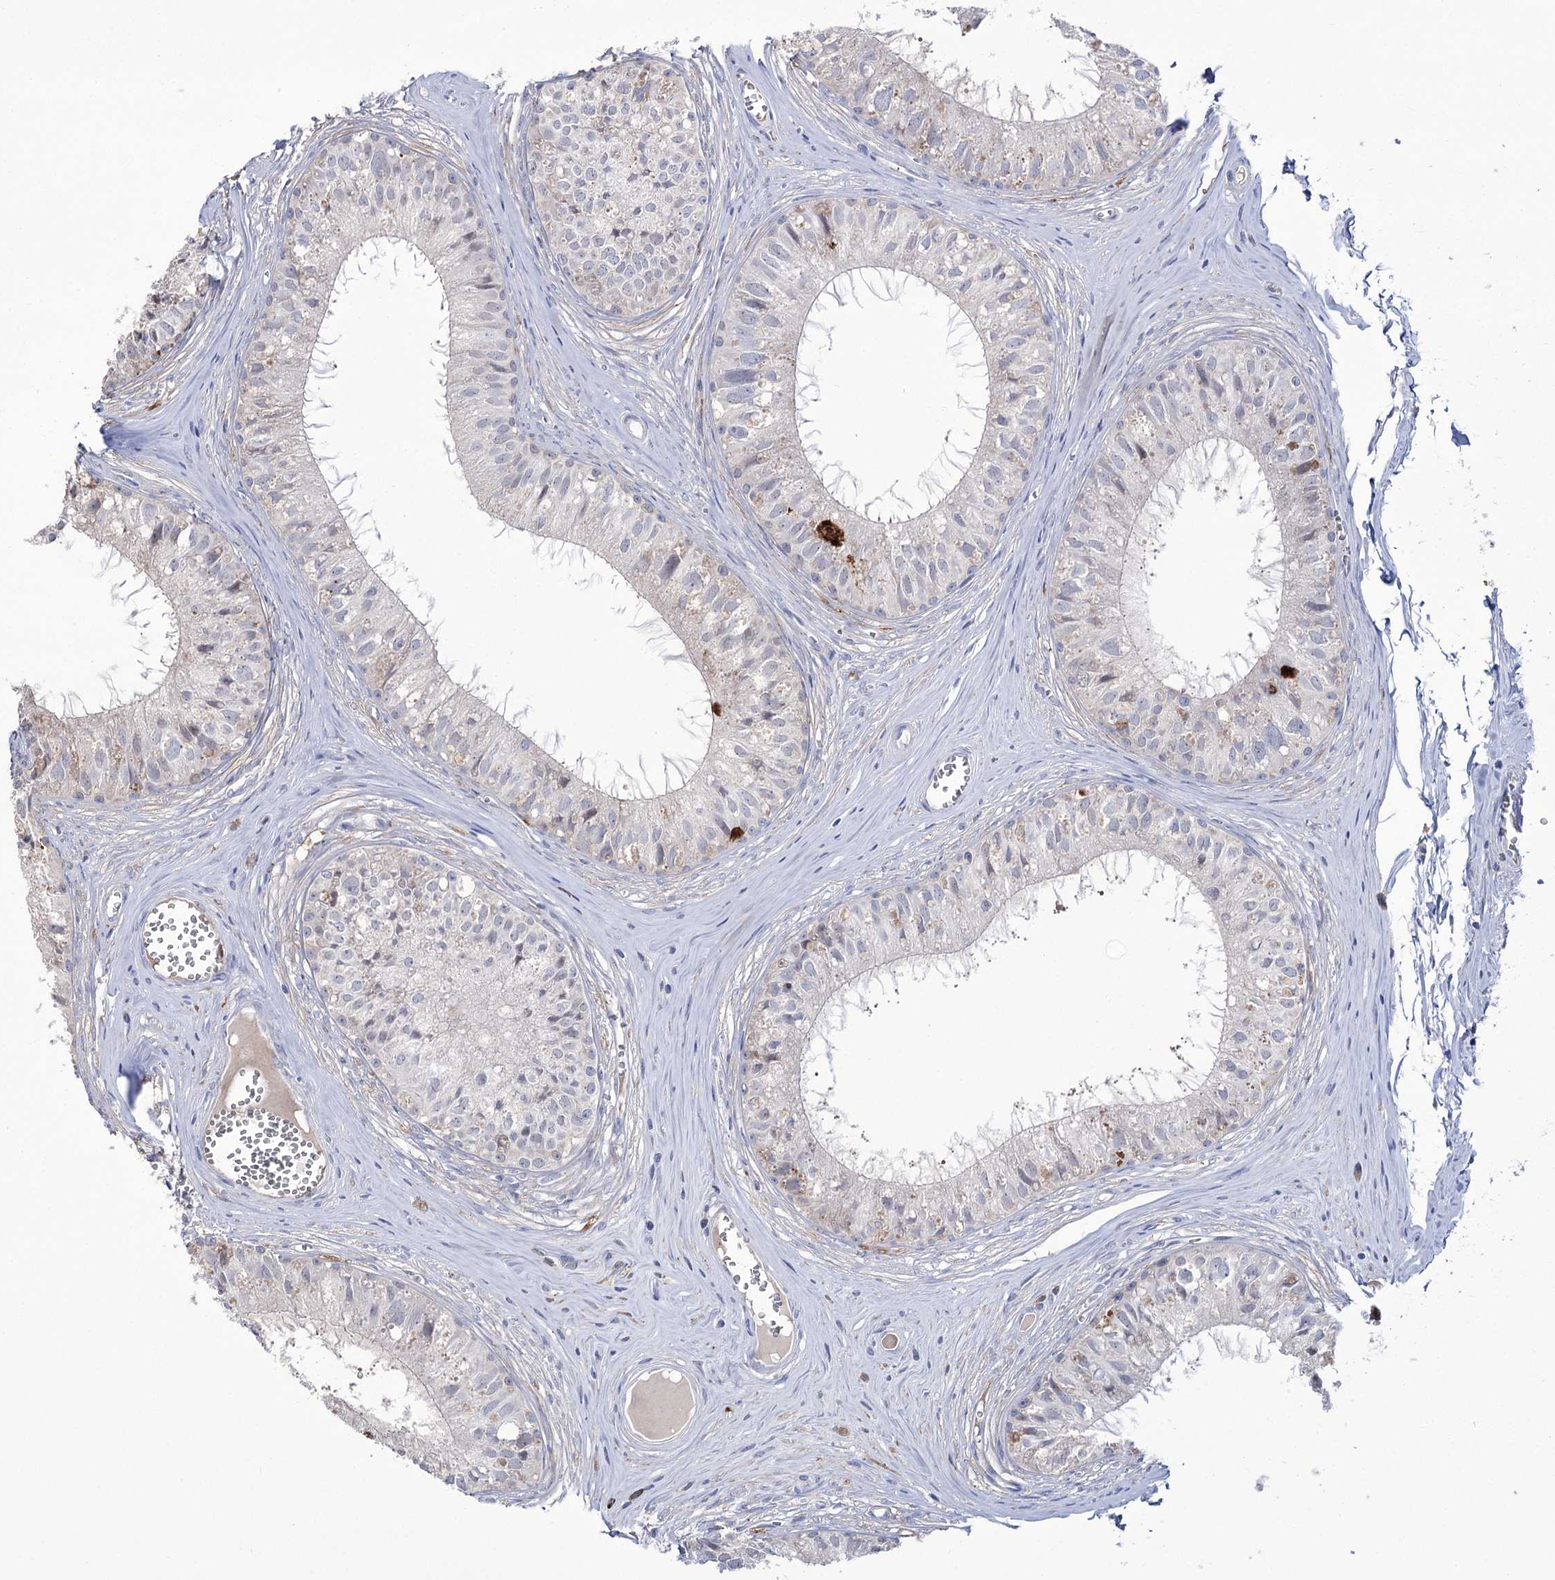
{"staining": {"intensity": "negative", "quantity": "none", "location": "none"}, "tissue": "epididymis", "cell_type": "Glandular cells", "image_type": "normal", "snomed": [{"axis": "morphology", "description": "Normal tissue, NOS"}, {"axis": "topography", "description": "Epididymis"}], "caption": "The photomicrograph reveals no significant positivity in glandular cells of epididymis. (IHC, brightfield microscopy, high magnification).", "gene": "ZNF622", "patient": {"sex": "male", "age": 36}}